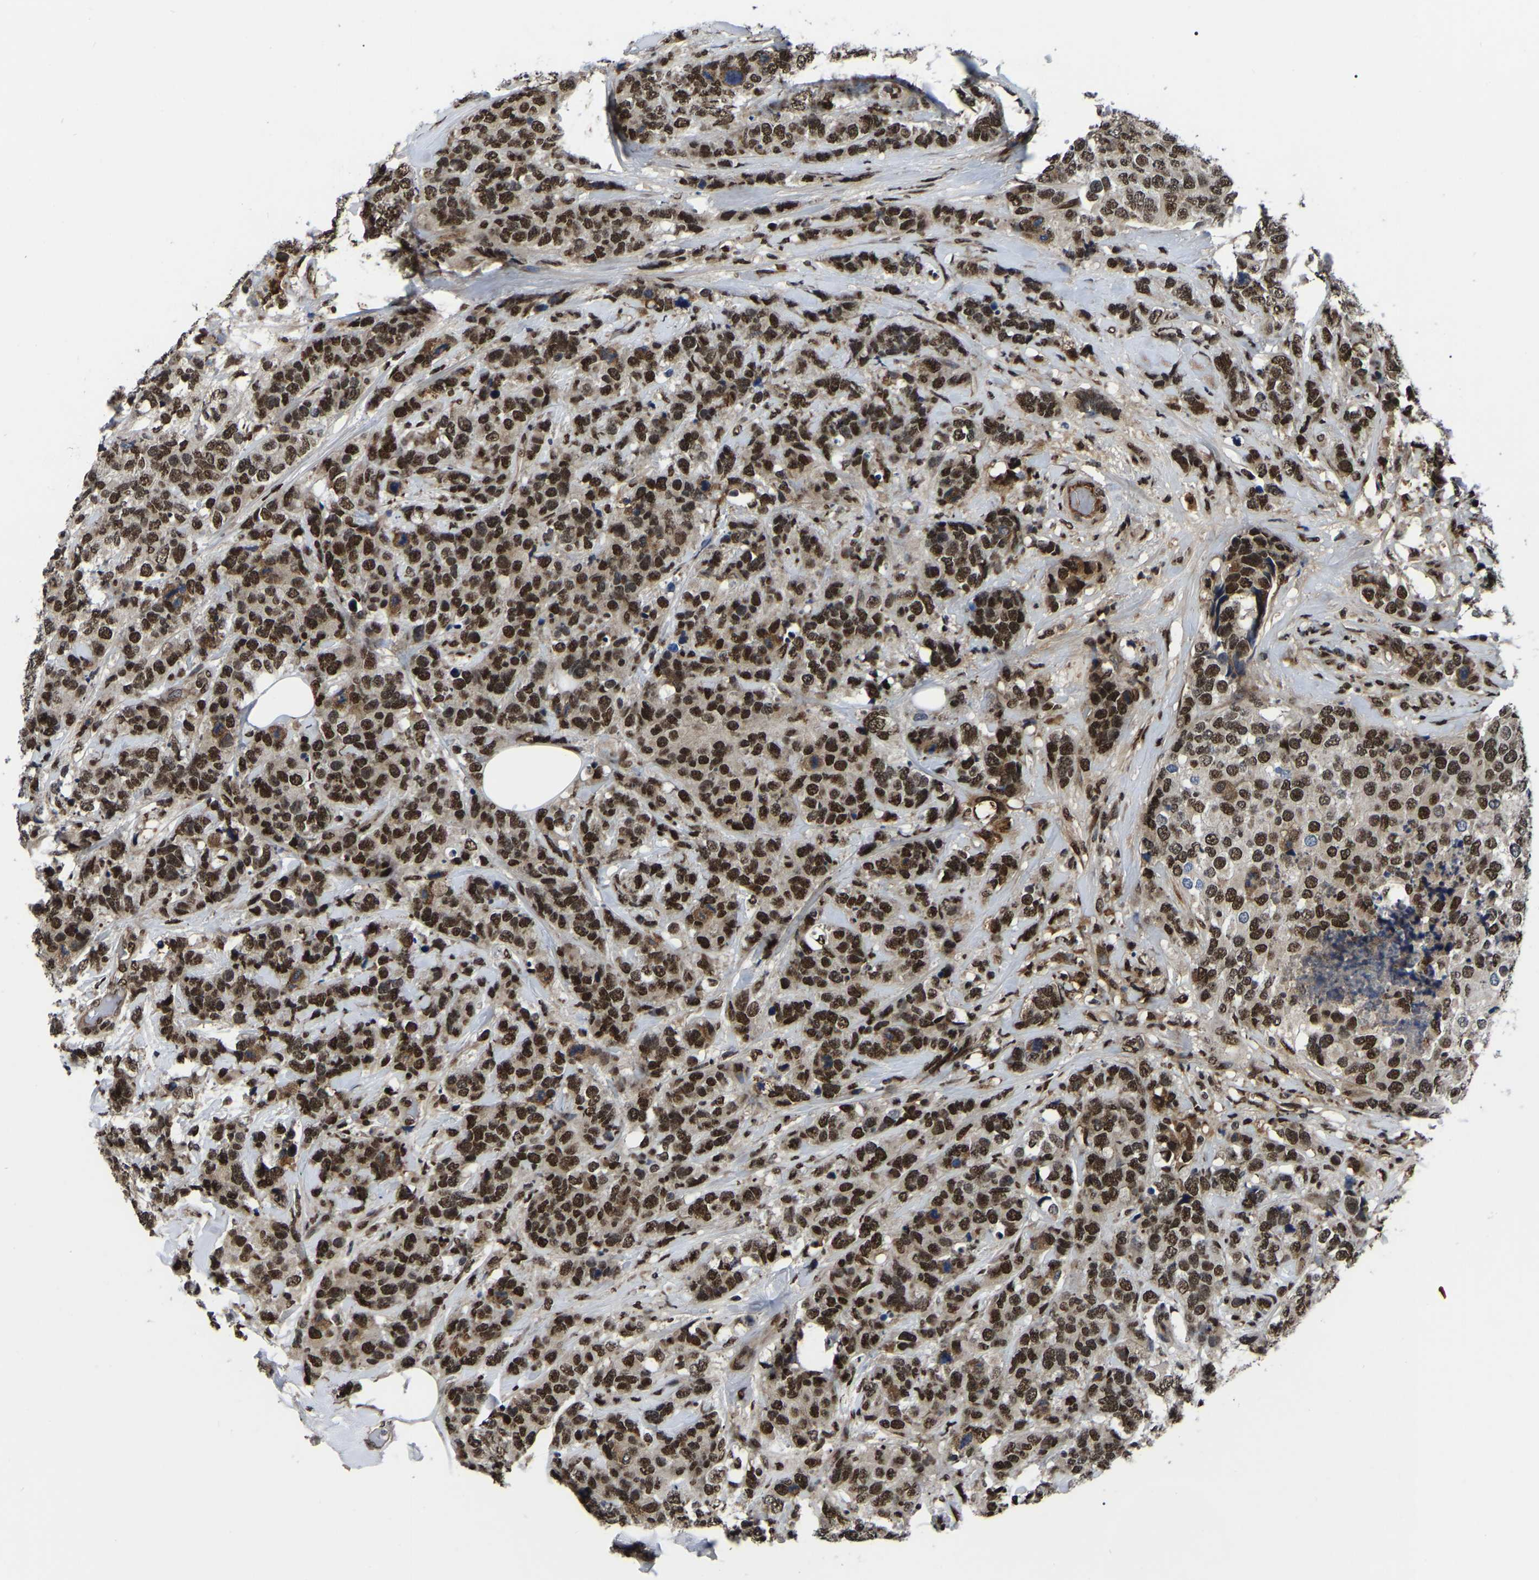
{"staining": {"intensity": "strong", "quantity": ">75%", "location": "nuclear"}, "tissue": "breast cancer", "cell_type": "Tumor cells", "image_type": "cancer", "snomed": [{"axis": "morphology", "description": "Lobular carcinoma"}, {"axis": "topography", "description": "Breast"}], "caption": "Lobular carcinoma (breast) was stained to show a protein in brown. There is high levels of strong nuclear expression in about >75% of tumor cells. The staining is performed using DAB brown chromogen to label protein expression. The nuclei are counter-stained blue using hematoxylin.", "gene": "TRIM35", "patient": {"sex": "female", "age": 59}}